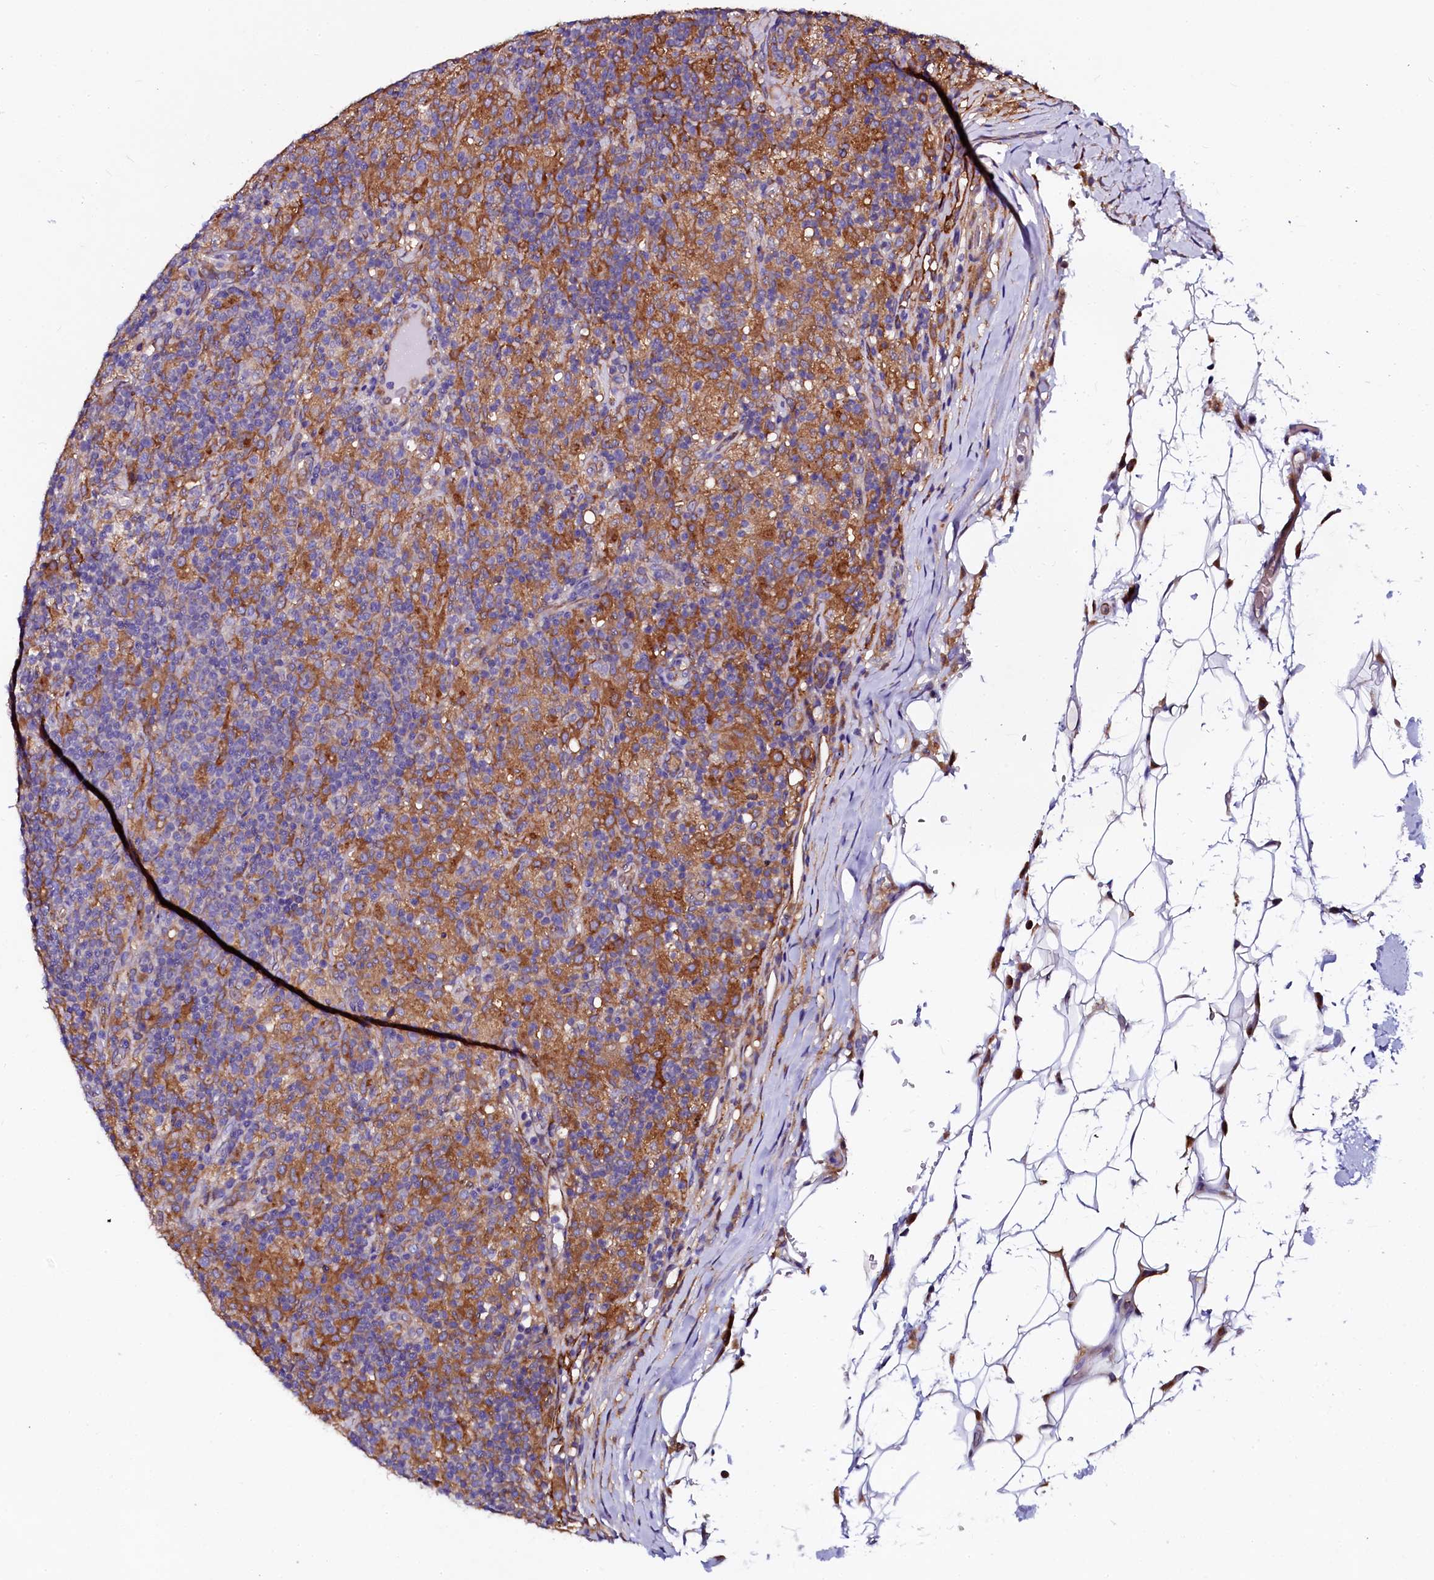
{"staining": {"intensity": "moderate", "quantity": ">75%", "location": "cytoplasmic/membranous"}, "tissue": "lymphoma", "cell_type": "Tumor cells", "image_type": "cancer", "snomed": [{"axis": "morphology", "description": "Hodgkin's disease, NOS"}, {"axis": "topography", "description": "Lymph node"}], "caption": "Protein staining by immunohistochemistry (IHC) reveals moderate cytoplasmic/membranous expression in about >75% of tumor cells in Hodgkin's disease.", "gene": "OTOL1", "patient": {"sex": "male", "age": 70}}